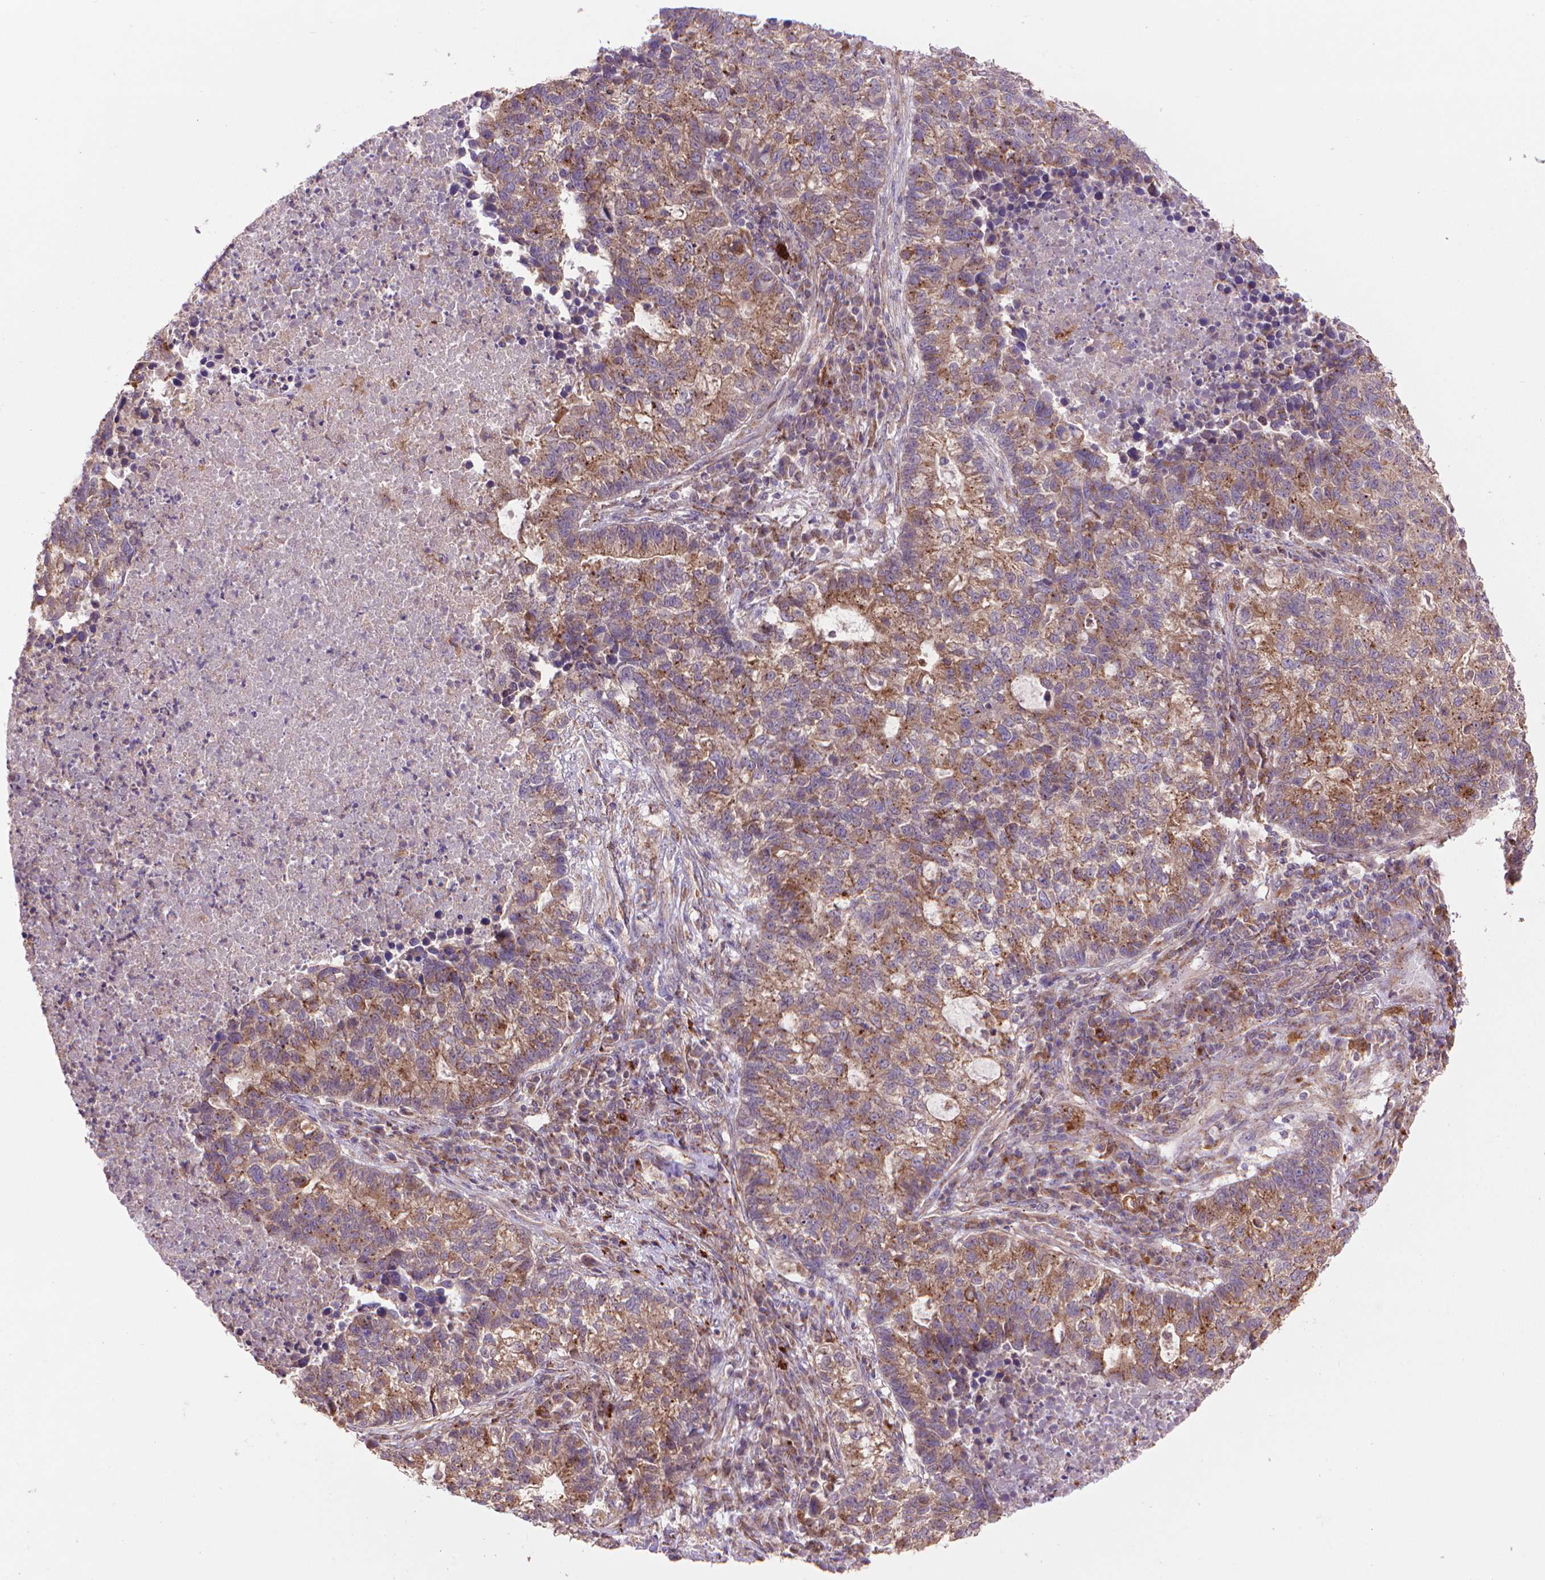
{"staining": {"intensity": "moderate", "quantity": ">75%", "location": "cytoplasmic/membranous"}, "tissue": "lung cancer", "cell_type": "Tumor cells", "image_type": "cancer", "snomed": [{"axis": "morphology", "description": "Adenocarcinoma, NOS"}, {"axis": "topography", "description": "Lung"}], "caption": "Brown immunohistochemical staining in lung cancer (adenocarcinoma) shows moderate cytoplasmic/membranous expression in about >75% of tumor cells.", "gene": "GLB1", "patient": {"sex": "male", "age": 57}}